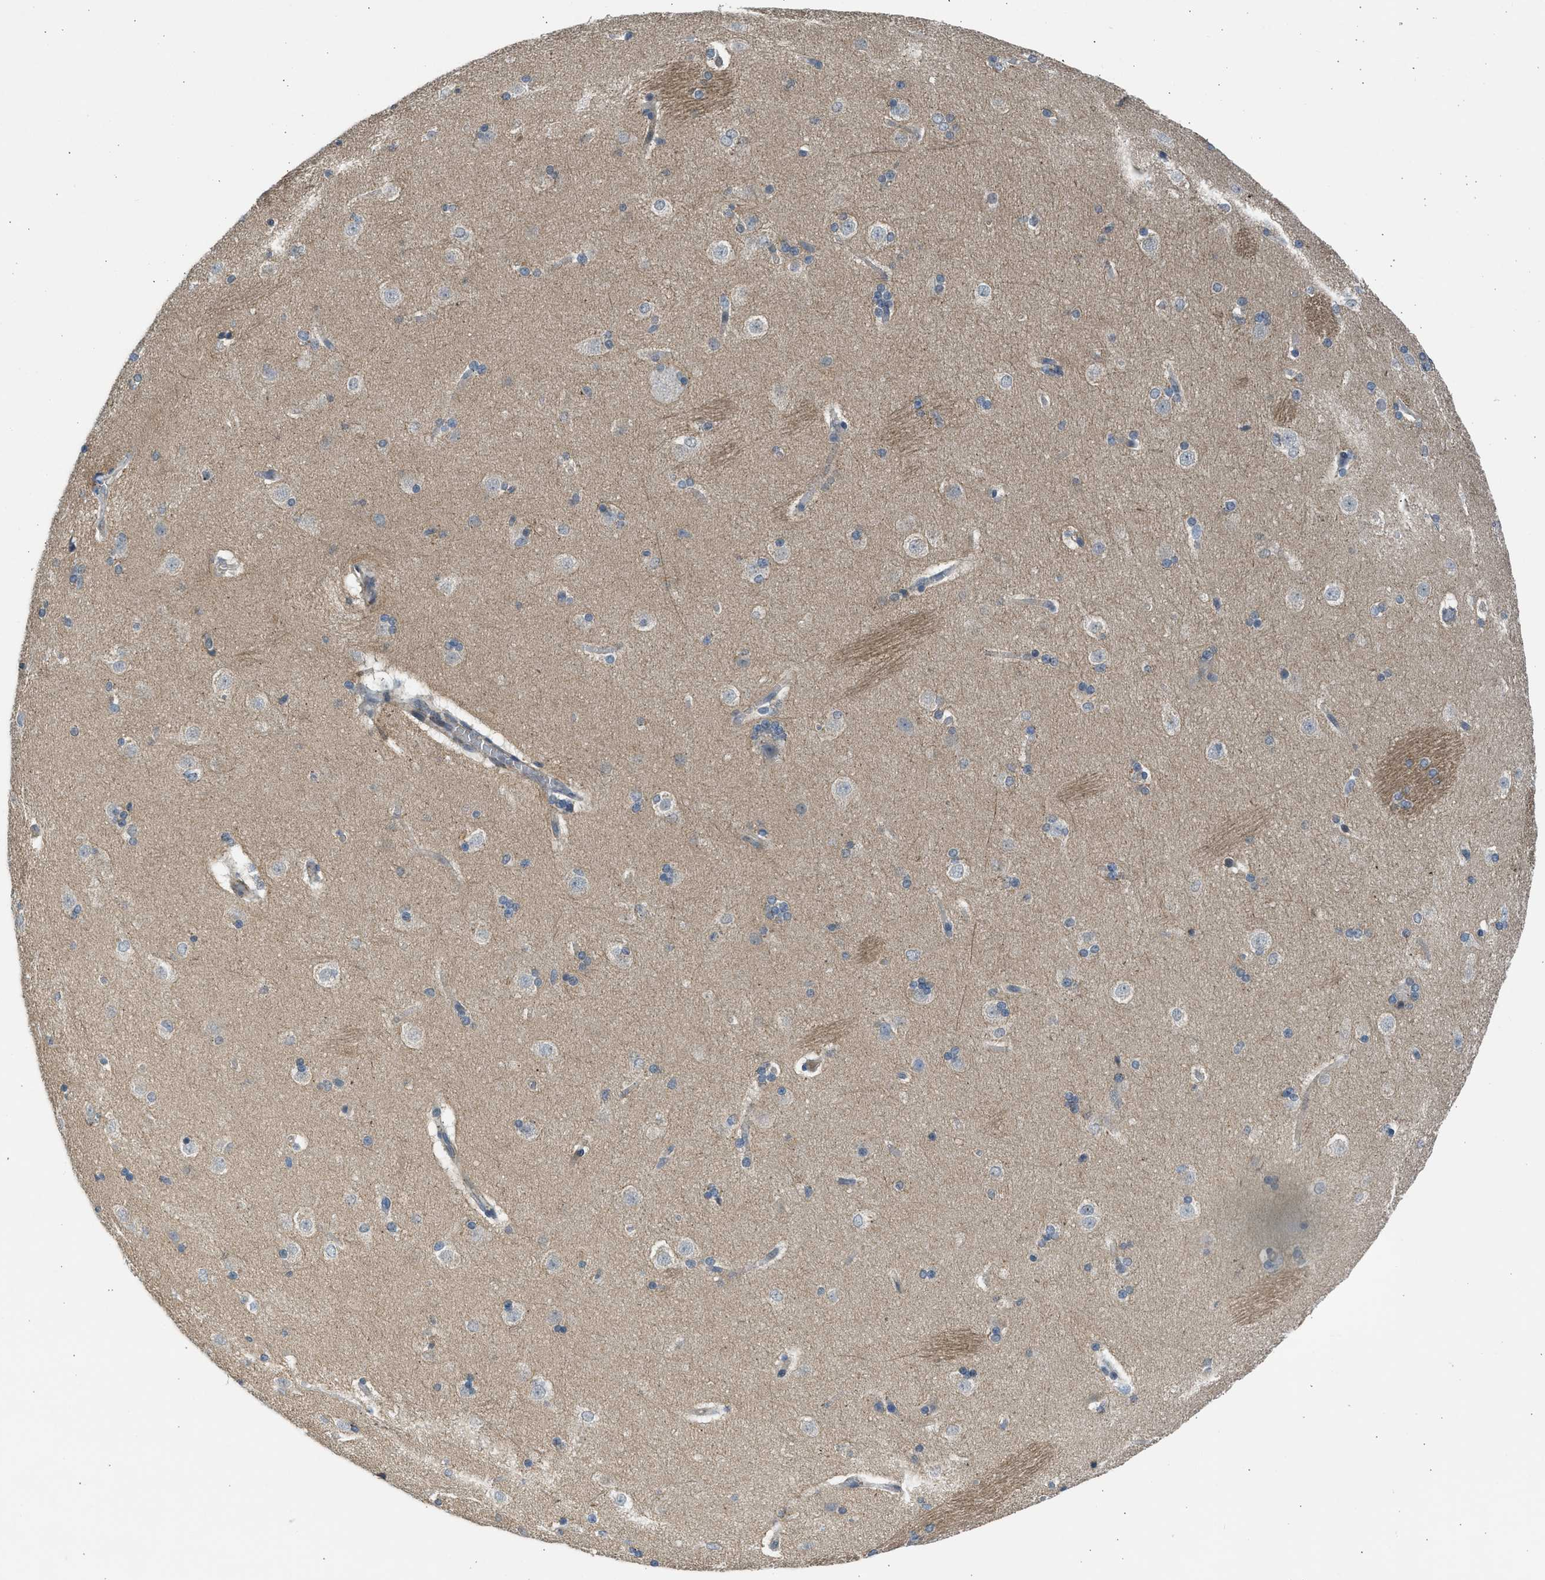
{"staining": {"intensity": "negative", "quantity": "none", "location": "none"}, "tissue": "caudate", "cell_type": "Glial cells", "image_type": "normal", "snomed": [{"axis": "morphology", "description": "Normal tissue, NOS"}, {"axis": "topography", "description": "Lateral ventricle wall"}], "caption": "A histopathology image of human caudate is negative for staining in glial cells.", "gene": "PCNX3", "patient": {"sex": "female", "age": 19}}